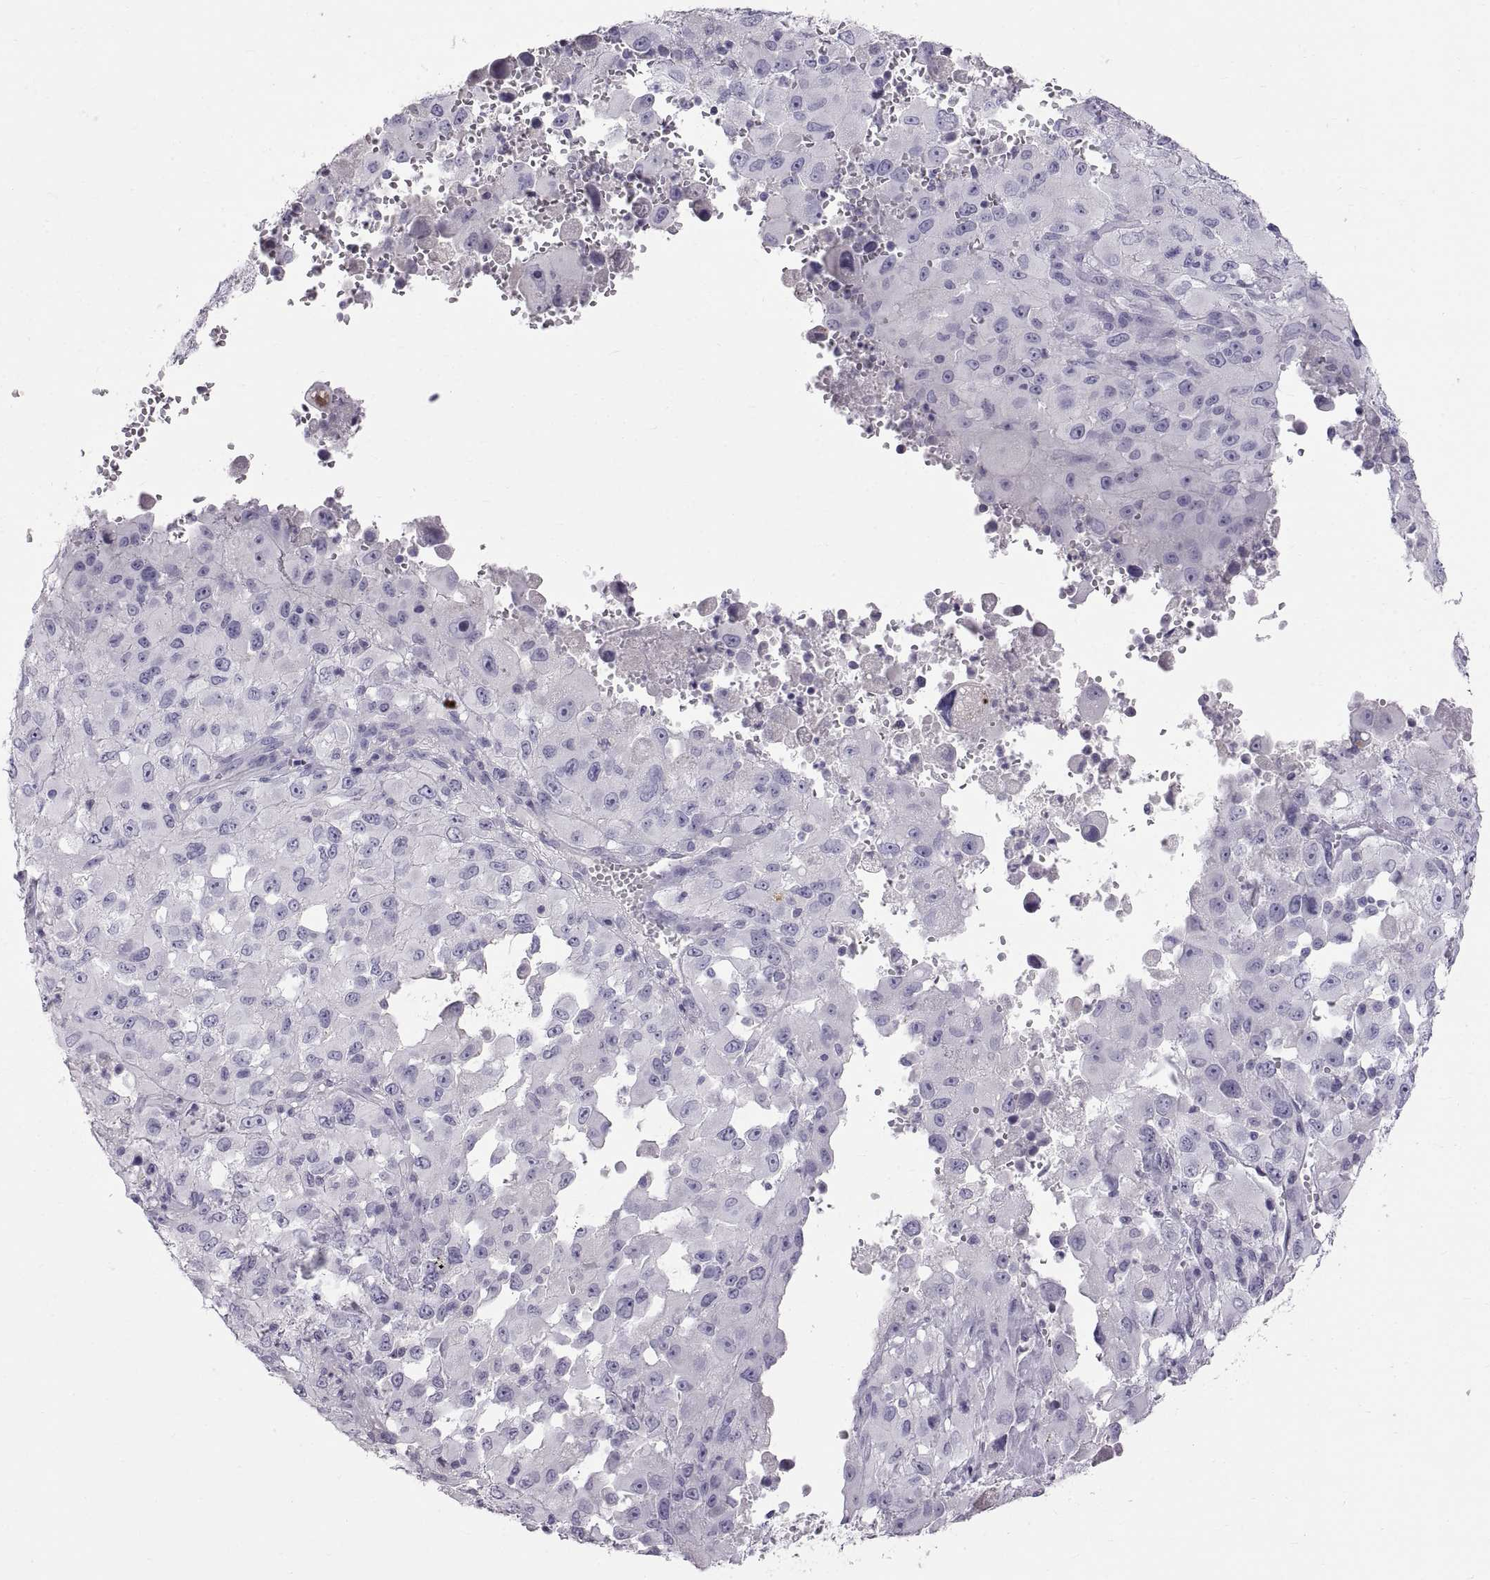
{"staining": {"intensity": "negative", "quantity": "none", "location": "none"}, "tissue": "melanoma", "cell_type": "Tumor cells", "image_type": "cancer", "snomed": [{"axis": "morphology", "description": "Malignant melanoma, Metastatic site"}, {"axis": "topography", "description": "Soft tissue"}], "caption": "Malignant melanoma (metastatic site) was stained to show a protein in brown. There is no significant positivity in tumor cells. Brightfield microscopy of immunohistochemistry stained with DAB (3,3'-diaminobenzidine) (brown) and hematoxylin (blue), captured at high magnification.", "gene": "WFDC8", "patient": {"sex": "male", "age": 50}}